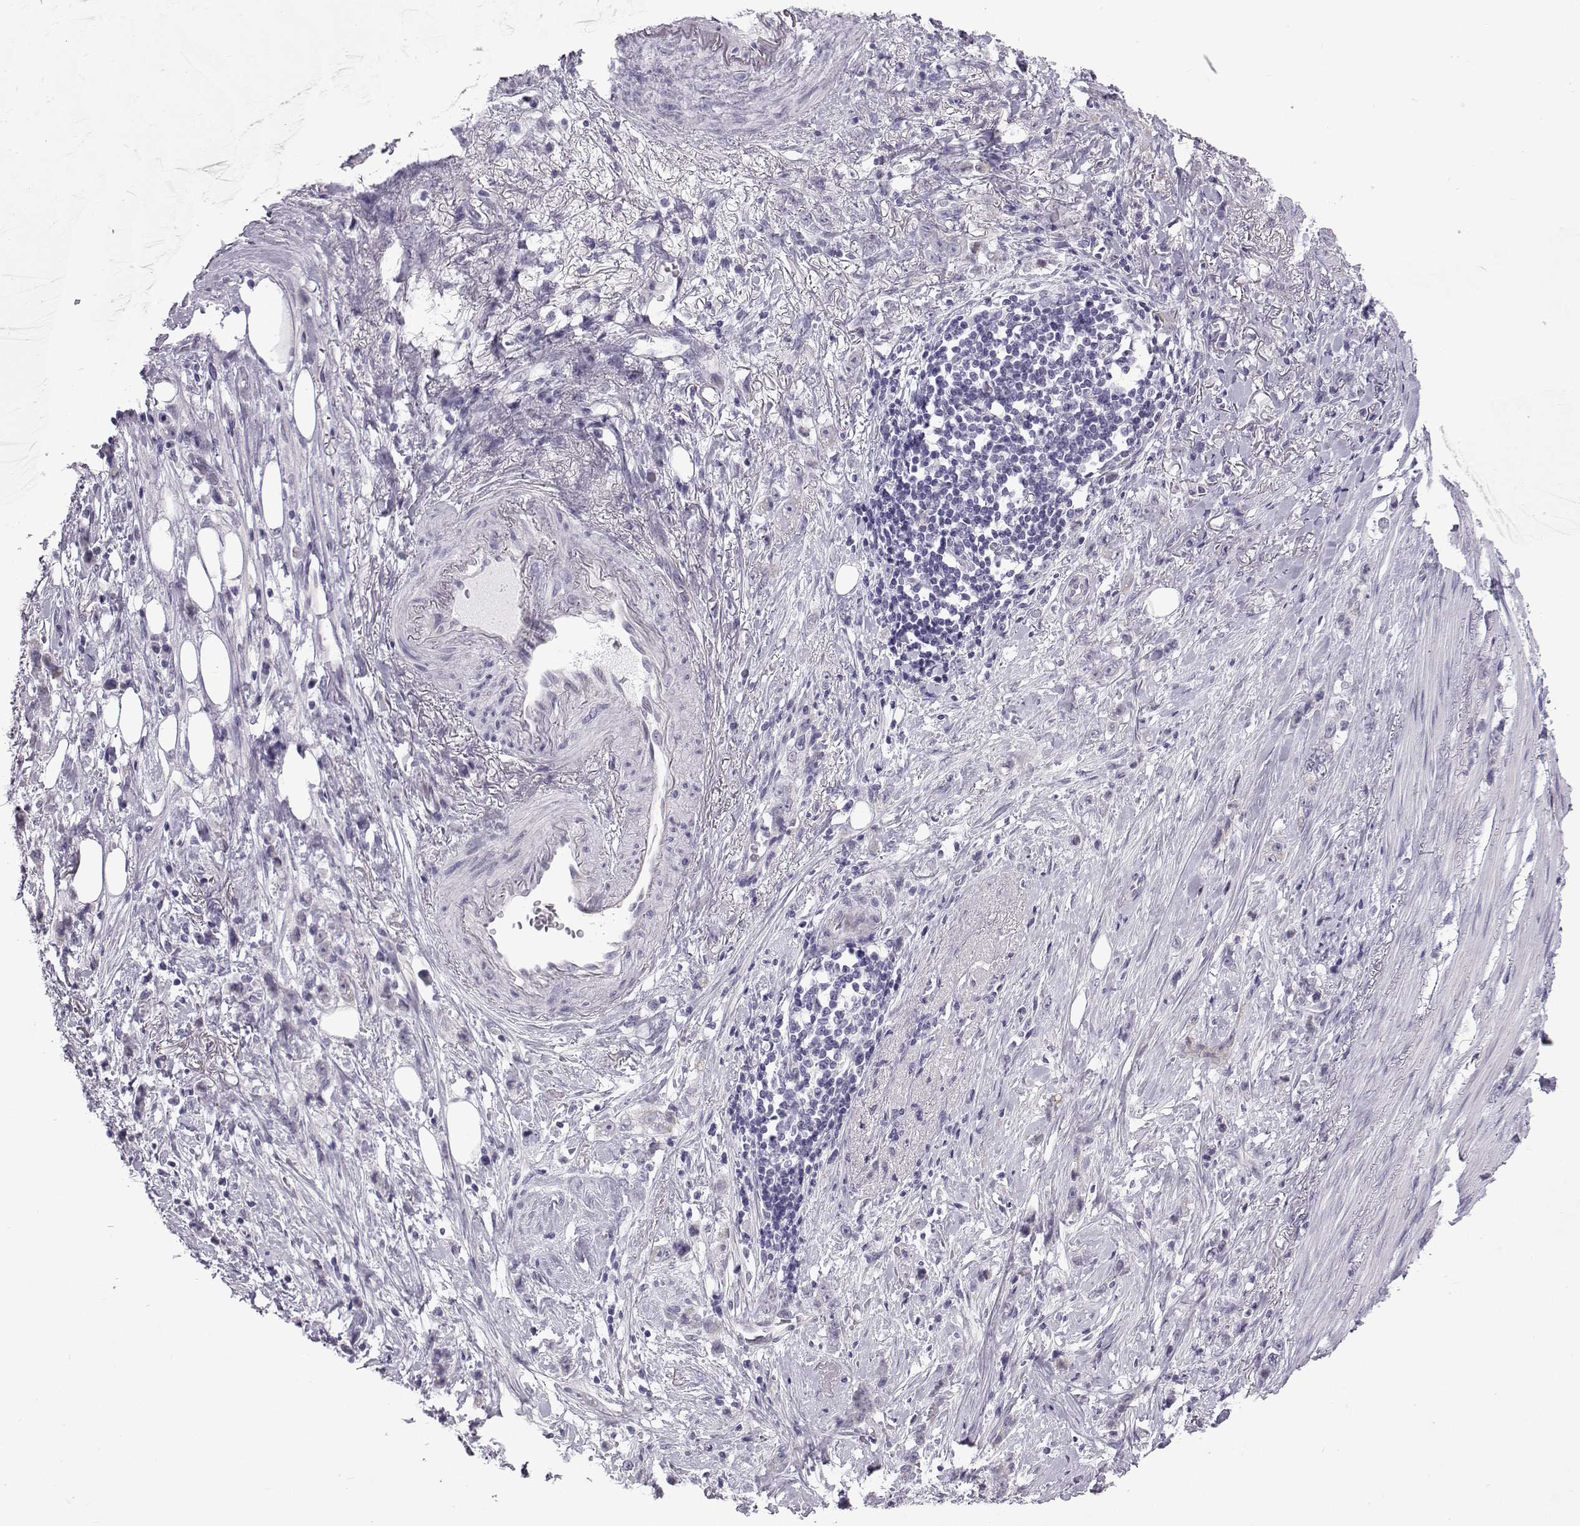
{"staining": {"intensity": "negative", "quantity": "none", "location": "none"}, "tissue": "stomach cancer", "cell_type": "Tumor cells", "image_type": "cancer", "snomed": [{"axis": "morphology", "description": "Adenocarcinoma, NOS"}, {"axis": "topography", "description": "Stomach, lower"}], "caption": "Tumor cells show no significant expression in adenocarcinoma (stomach).", "gene": "CFAP53", "patient": {"sex": "male", "age": 88}}